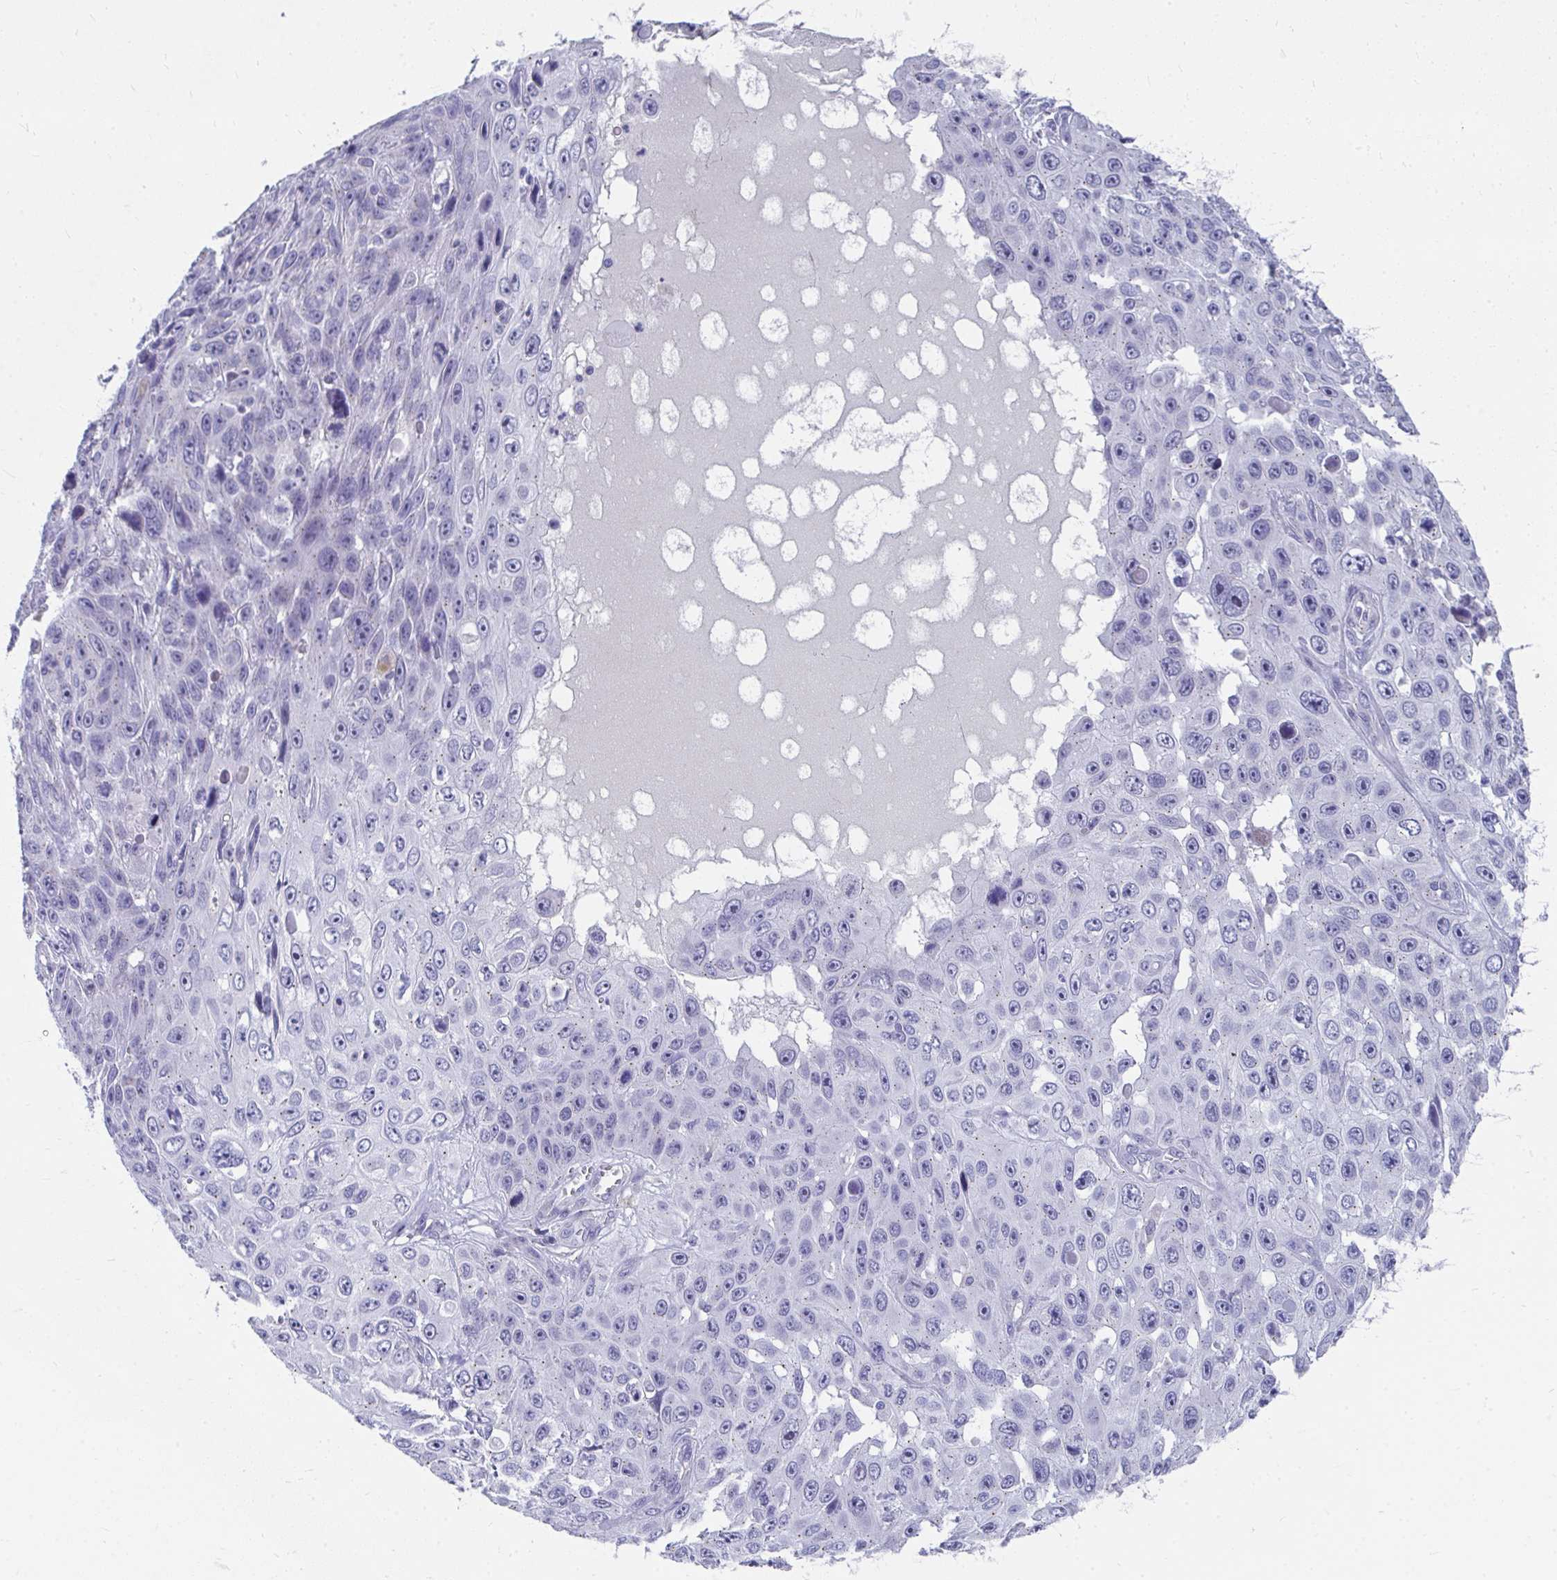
{"staining": {"intensity": "negative", "quantity": "none", "location": "none"}, "tissue": "skin cancer", "cell_type": "Tumor cells", "image_type": "cancer", "snomed": [{"axis": "morphology", "description": "Squamous cell carcinoma, NOS"}, {"axis": "topography", "description": "Skin"}], "caption": "DAB immunohistochemical staining of human squamous cell carcinoma (skin) exhibits no significant positivity in tumor cells.", "gene": "TMPRSS2", "patient": {"sex": "male", "age": 82}}